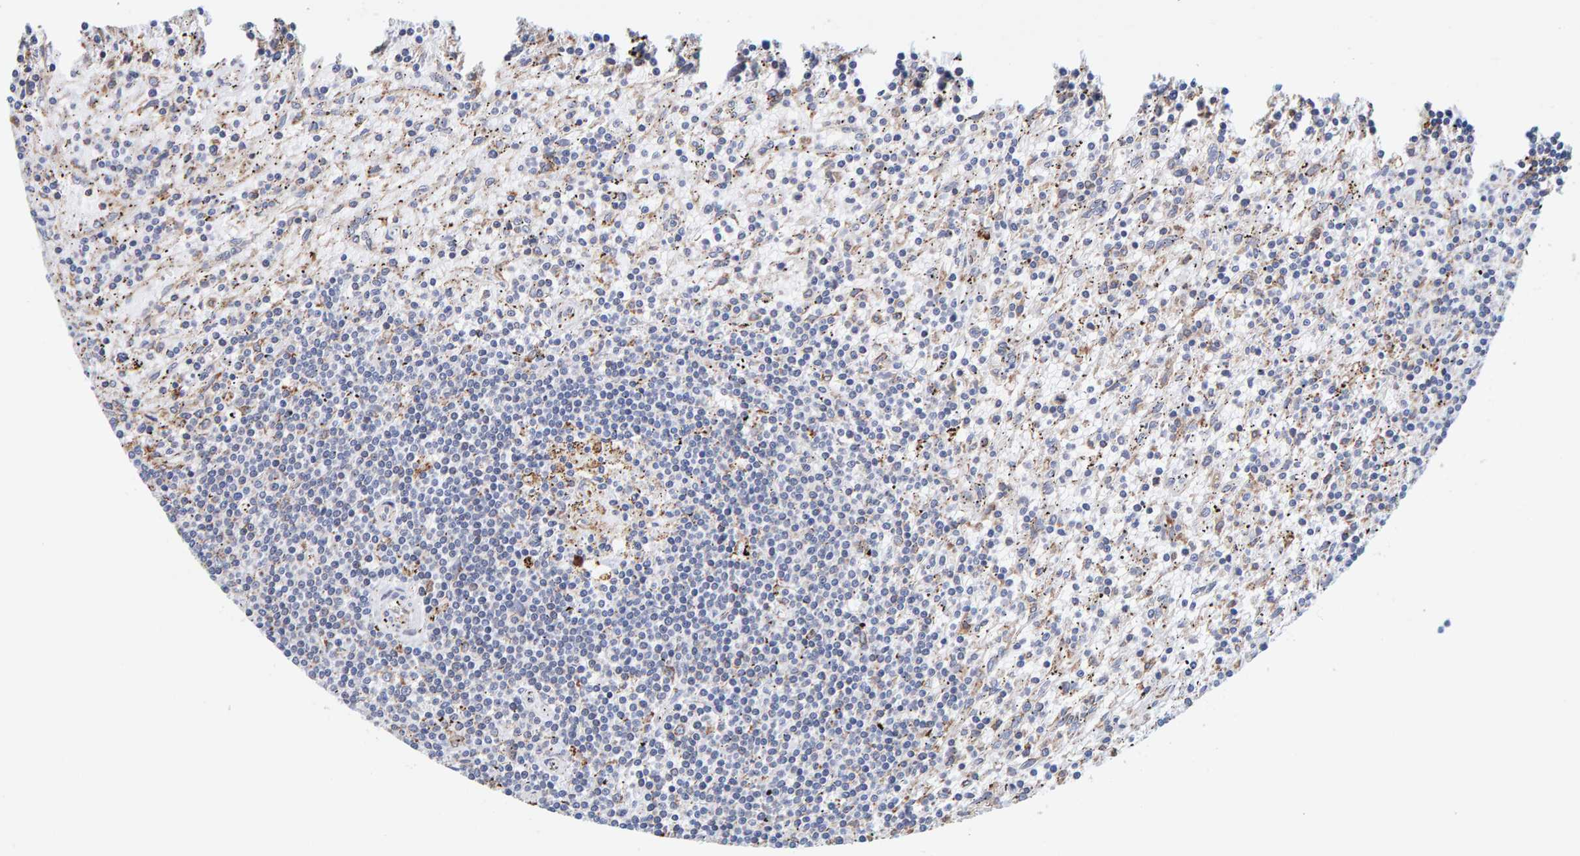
{"staining": {"intensity": "negative", "quantity": "none", "location": "none"}, "tissue": "lymphoma", "cell_type": "Tumor cells", "image_type": "cancer", "snomed": [{"axis": "morphology", "description": "Malignant lymphoma, non-Hodgkin's type, Low grade"}, {"axis": "topography", "description": "Spleen"}], "caption": "Tumor cells are negative for protein expression in human malignant lymphoma, non-Hodgkin's type (low-grade).", "gene": "SGPL1", "patient": {"sex": "male", "age": 76}}